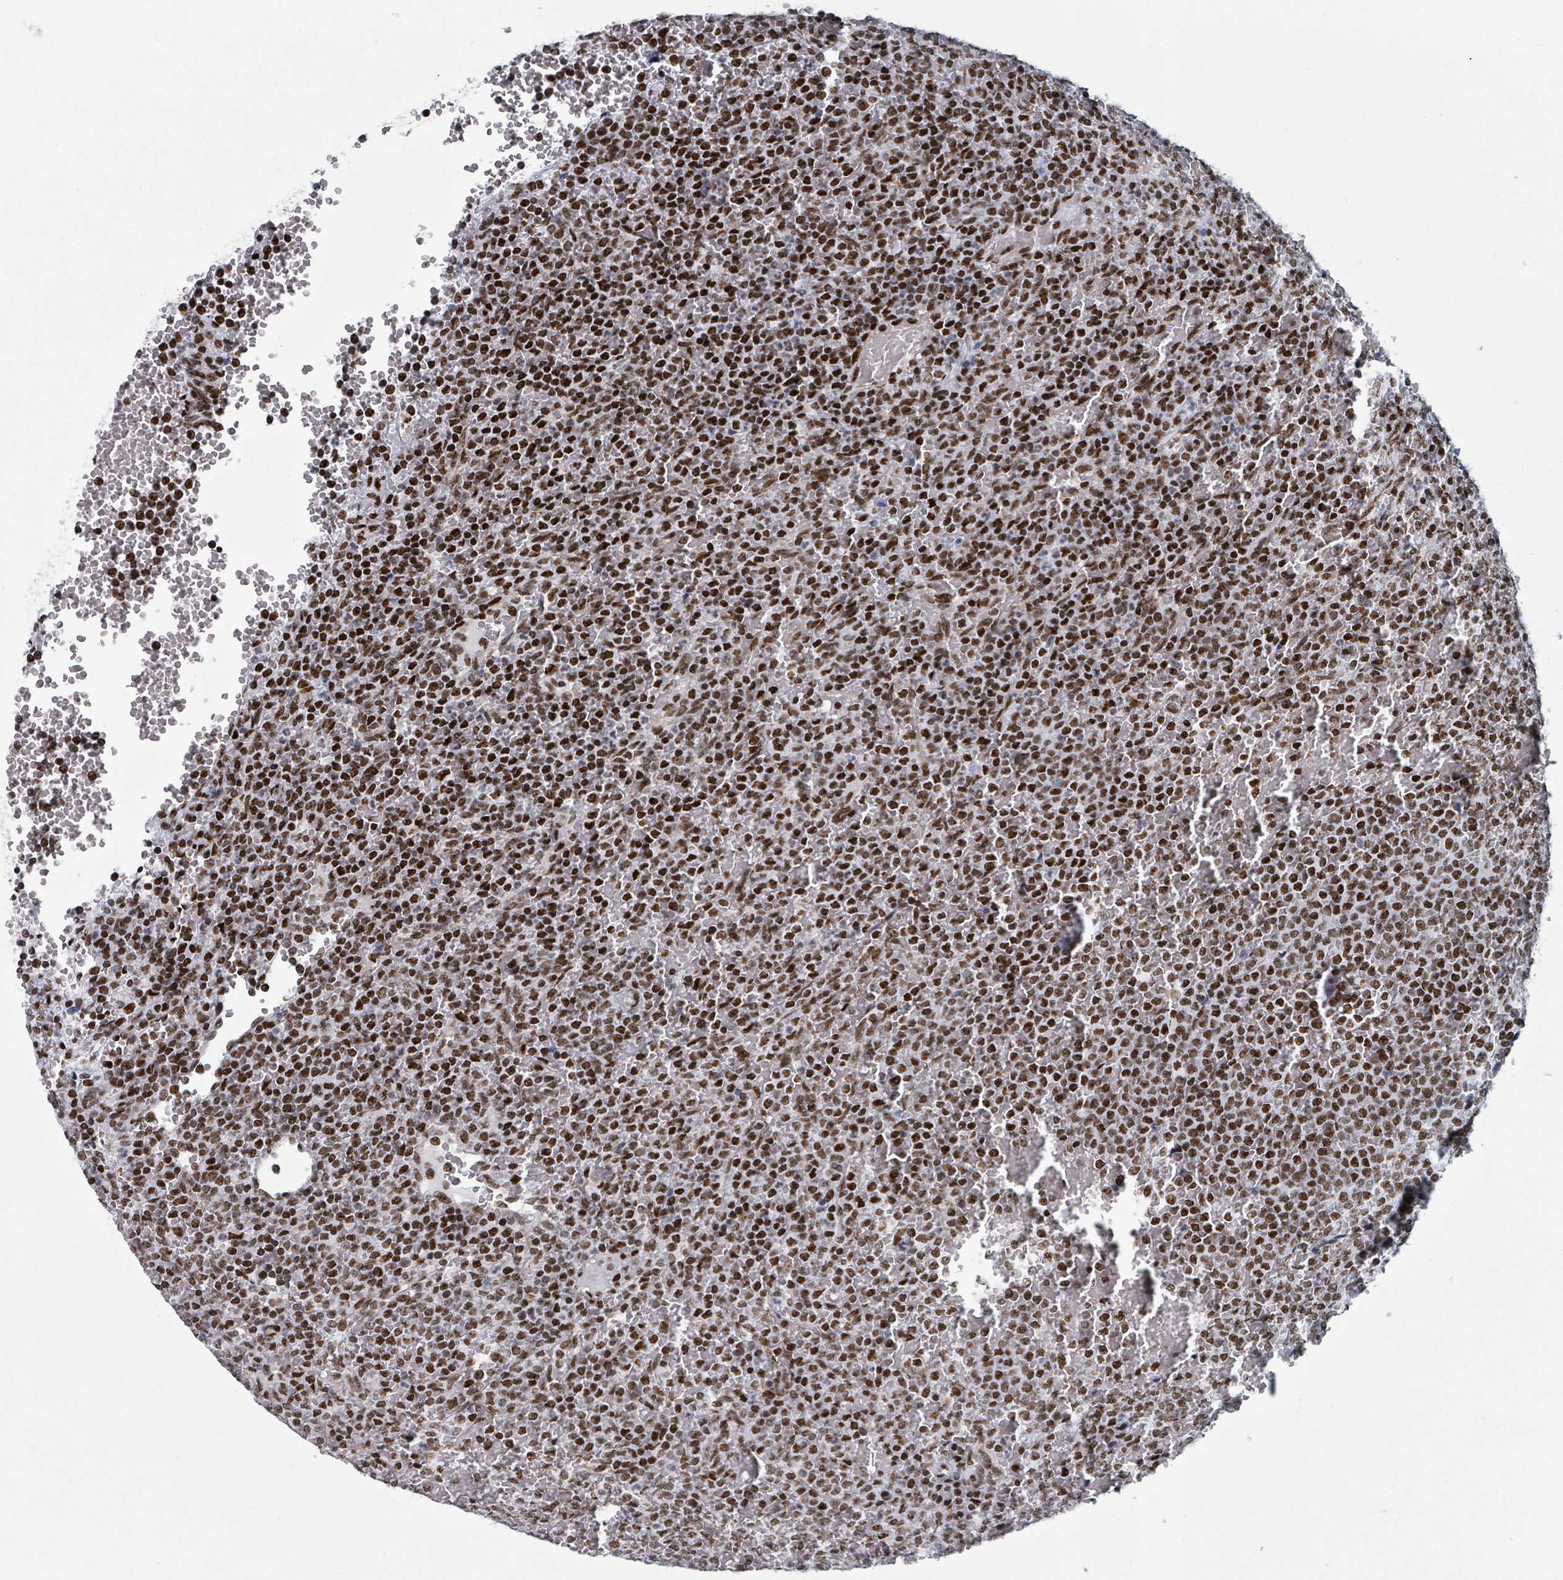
{"staining": {"intensity": "strong", "quantity": ">75%", "location": "nuclear"}, "tissue": "lymphoma", "cell_type": "Tumor cells", "image_type": "cancer", "snomed": [{"axis": "morphology", "description": "Malignant lymphoma, non-Hodgkin's type, Low grade"}, {"axis": "topography", "description": "Spleen"}], "caption": "Malignant lymphoma, non-Hodgkin's type (low-grade) stained for a protein reveals strong nuclear positivity in tumor cells. Using DAB (3,3'-diaminobenzidine) (brown) and hematoxylin (blue) stains, captured at high magnification using brightfield microscopy.", "gene": "DHX16", "patient": {"sex": "male", "age": 60}}